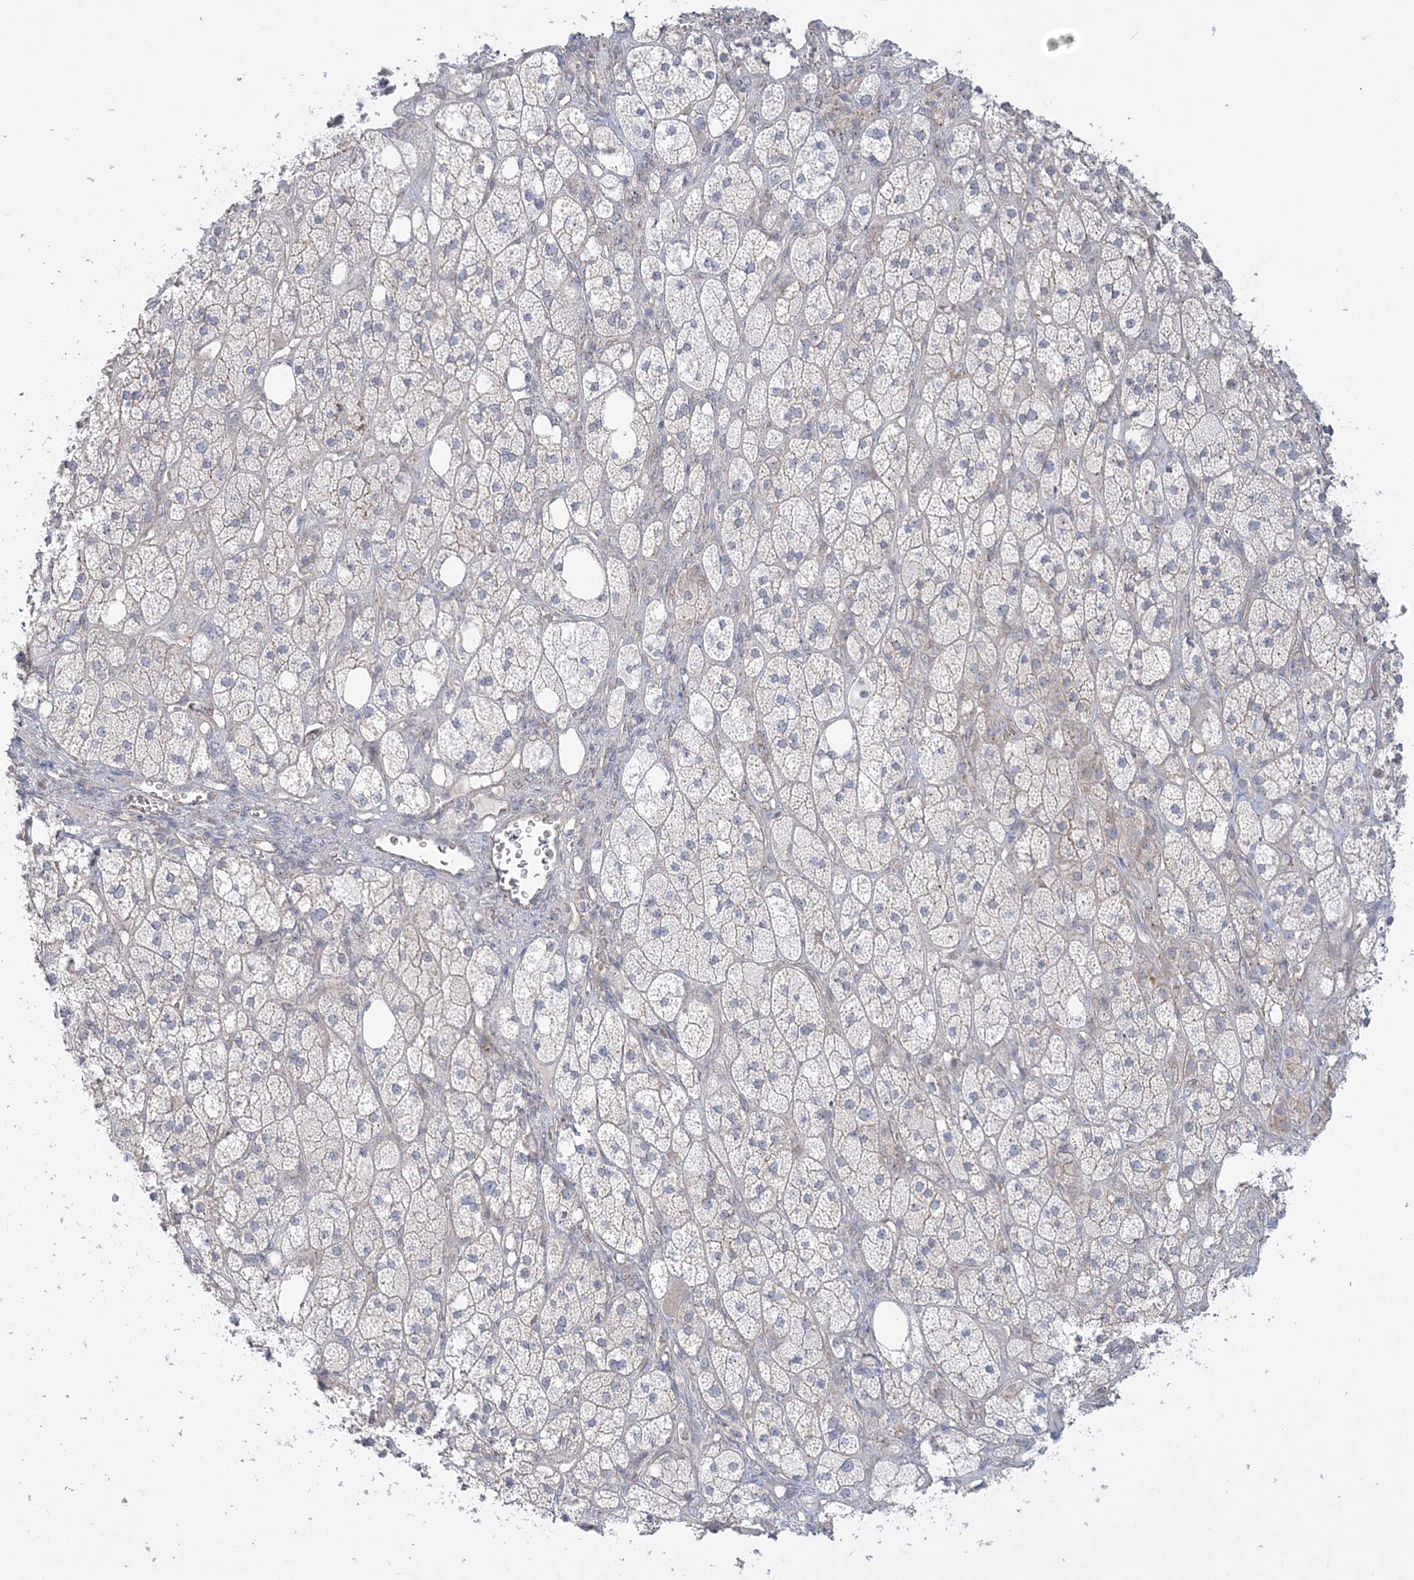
{"staining": {"intensity": "weak", "quantity": "25%-75%", "location": "cytoplasmic/membranous"}, "tissue": "adrenal gland", "cell_type": "Glandular cells", "image_type": "normal", "snomed": [{"axis": "morphology", "description": "Normal tissue, NOS"}, {"axis": "topography", "description": "Adrenal gland"}], "caption": "Normal adrenal gland exhibits weak cytoplasmic/membranous staining in approximately 25%-75% of glandular cells The staining was performed using DAB, with brown indicating positive protein expression. Nuclei are stained blue with hematoxylin..", "gene": "ADAMTS12", "patient": {"sex": "male", "age": 61}}